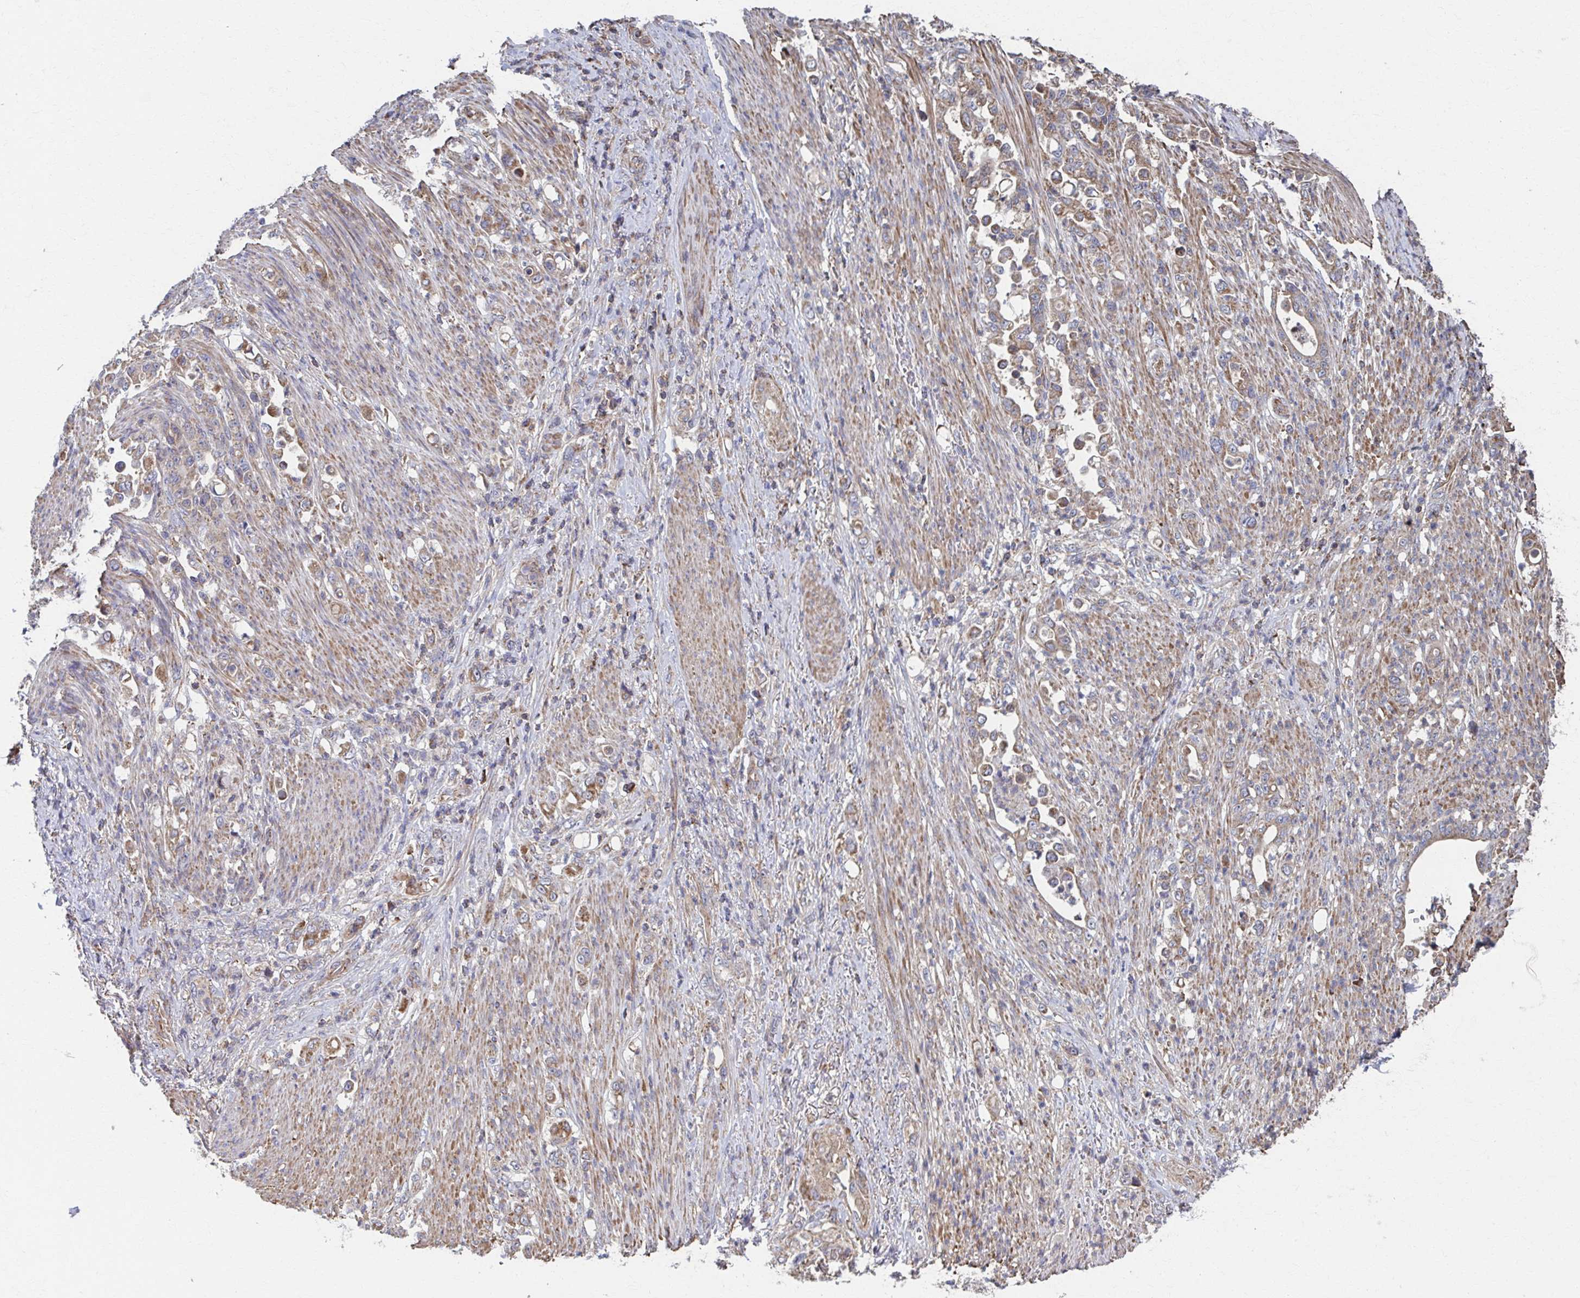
{"staining": {"intensity": "moderate", "quantity": "25%-75%", "location": "cytoplasmic/membranous"}, "tissue": "stomach cancer", "cell_type": "Tumor cells", "image_type": "cancer", "snomed": [{"axis": "morphology", "description": "Normal tissue, NOS"}, {"axis": "morphology", "description": "Adenocarcinoma, NOS"}, {"axis": "topography", "description": "Stomach"}], "caption": "Stomach cancer was stained to show a protein in brown. There is medium levels of moderate cytoplasmic/membranous expression in approximately 25%-75% of tumor cells.", "gene": "KLHL34", "patient": {"sex": "female", "age": 79}}